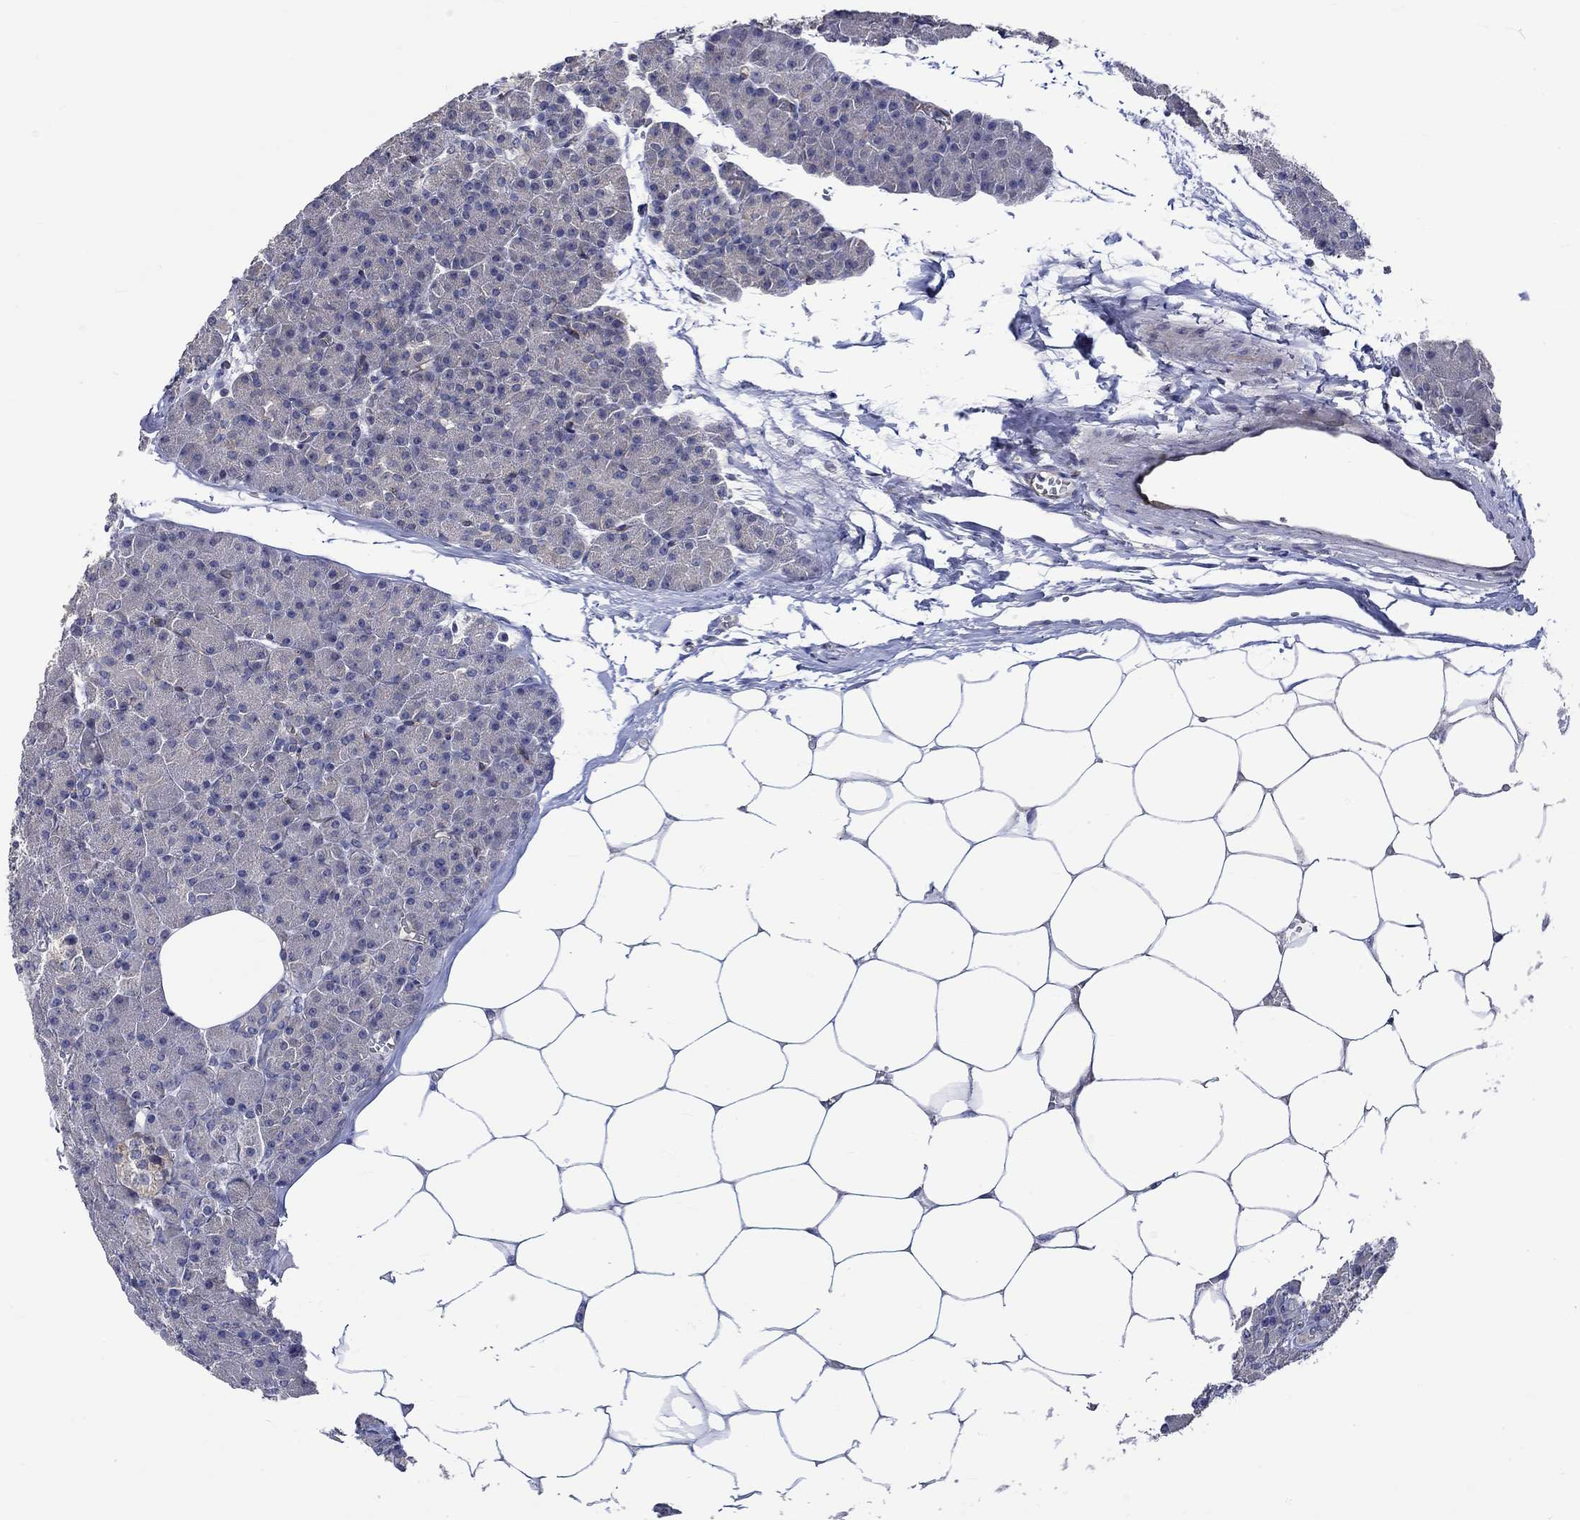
{"staining": {"intensity": "weak", "quantity": "<25%", "location": "cytoplasmic/membranous"}, "tissue": "pancreas", "cell_type": "Exocrine glandular cells", "image_type": "normal", "snomed": [{"axis": "morphology", "description": "Normal tissue, NOS"}, {"axis": "topography", "description": "Pancreas"}], "caption": "IHC of benign human pancreas demonstrates no expression in exocrine glandular cells.", "gene": "GJA5", "patient": {"sex": "female", "age": 45}}